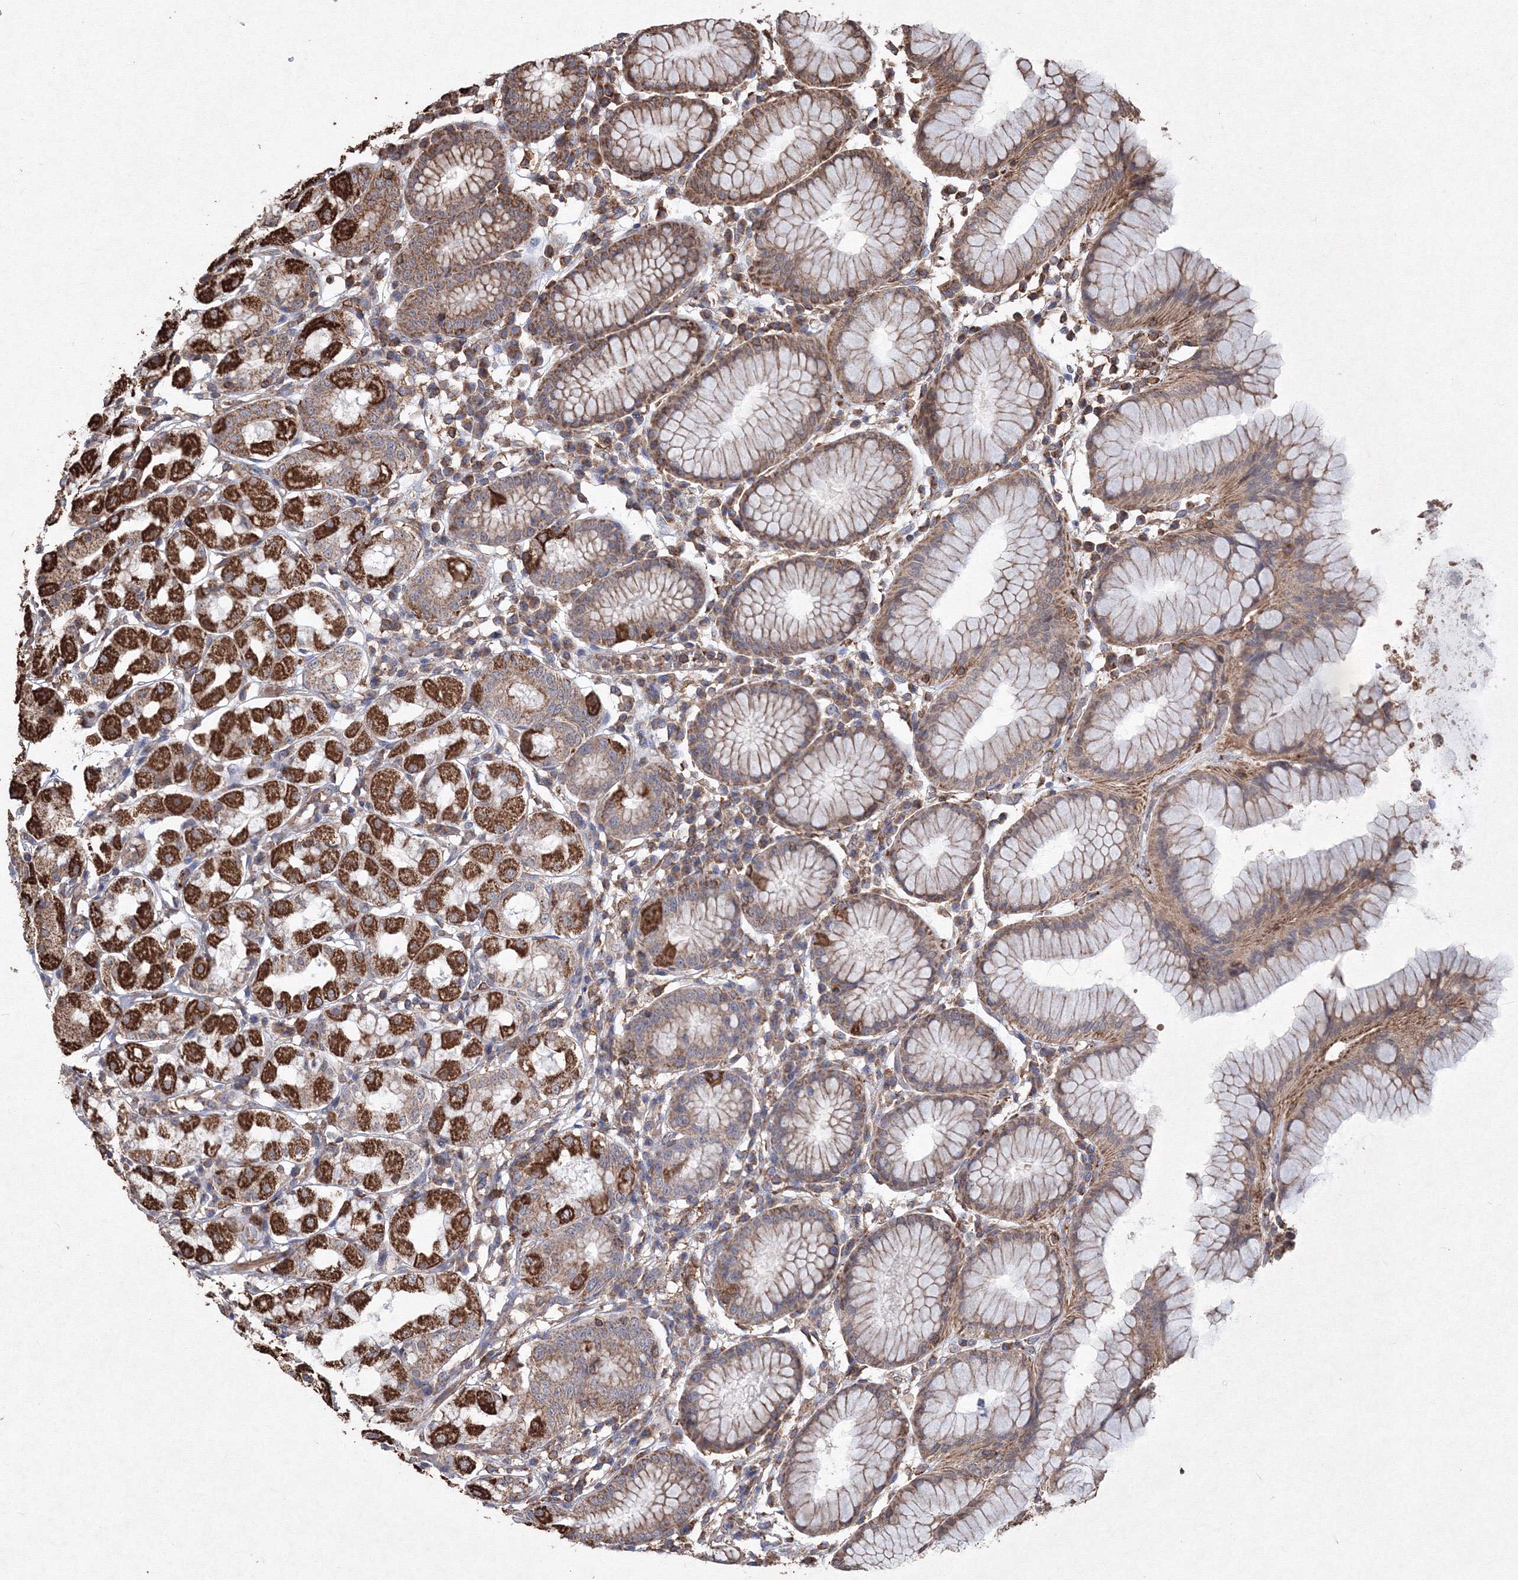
{"staining": {"intensity": "strong", "quantity": ">75%", "location": "cytoplasmic/membranous"}, "tissue": "stomach", "cell_type": "Glandular cells", "image_type": "normal", "snomed": [{"axis": "morphology", "description": "Normal tissue, NOS"}, {"axis": "topography", "description": "Stomach"}, {"axis": "topography", "description": "Stomach, lower"}], "caption": "Strong cytoplasmic/membranous positivity is appreciated in approximately >75% of glandular cells in normal stomach. (DAB = brown stain, brightfield microscopy at high magnification).", "gene": "TMEM139", "patient": {"sex": "female", "age": 56}}